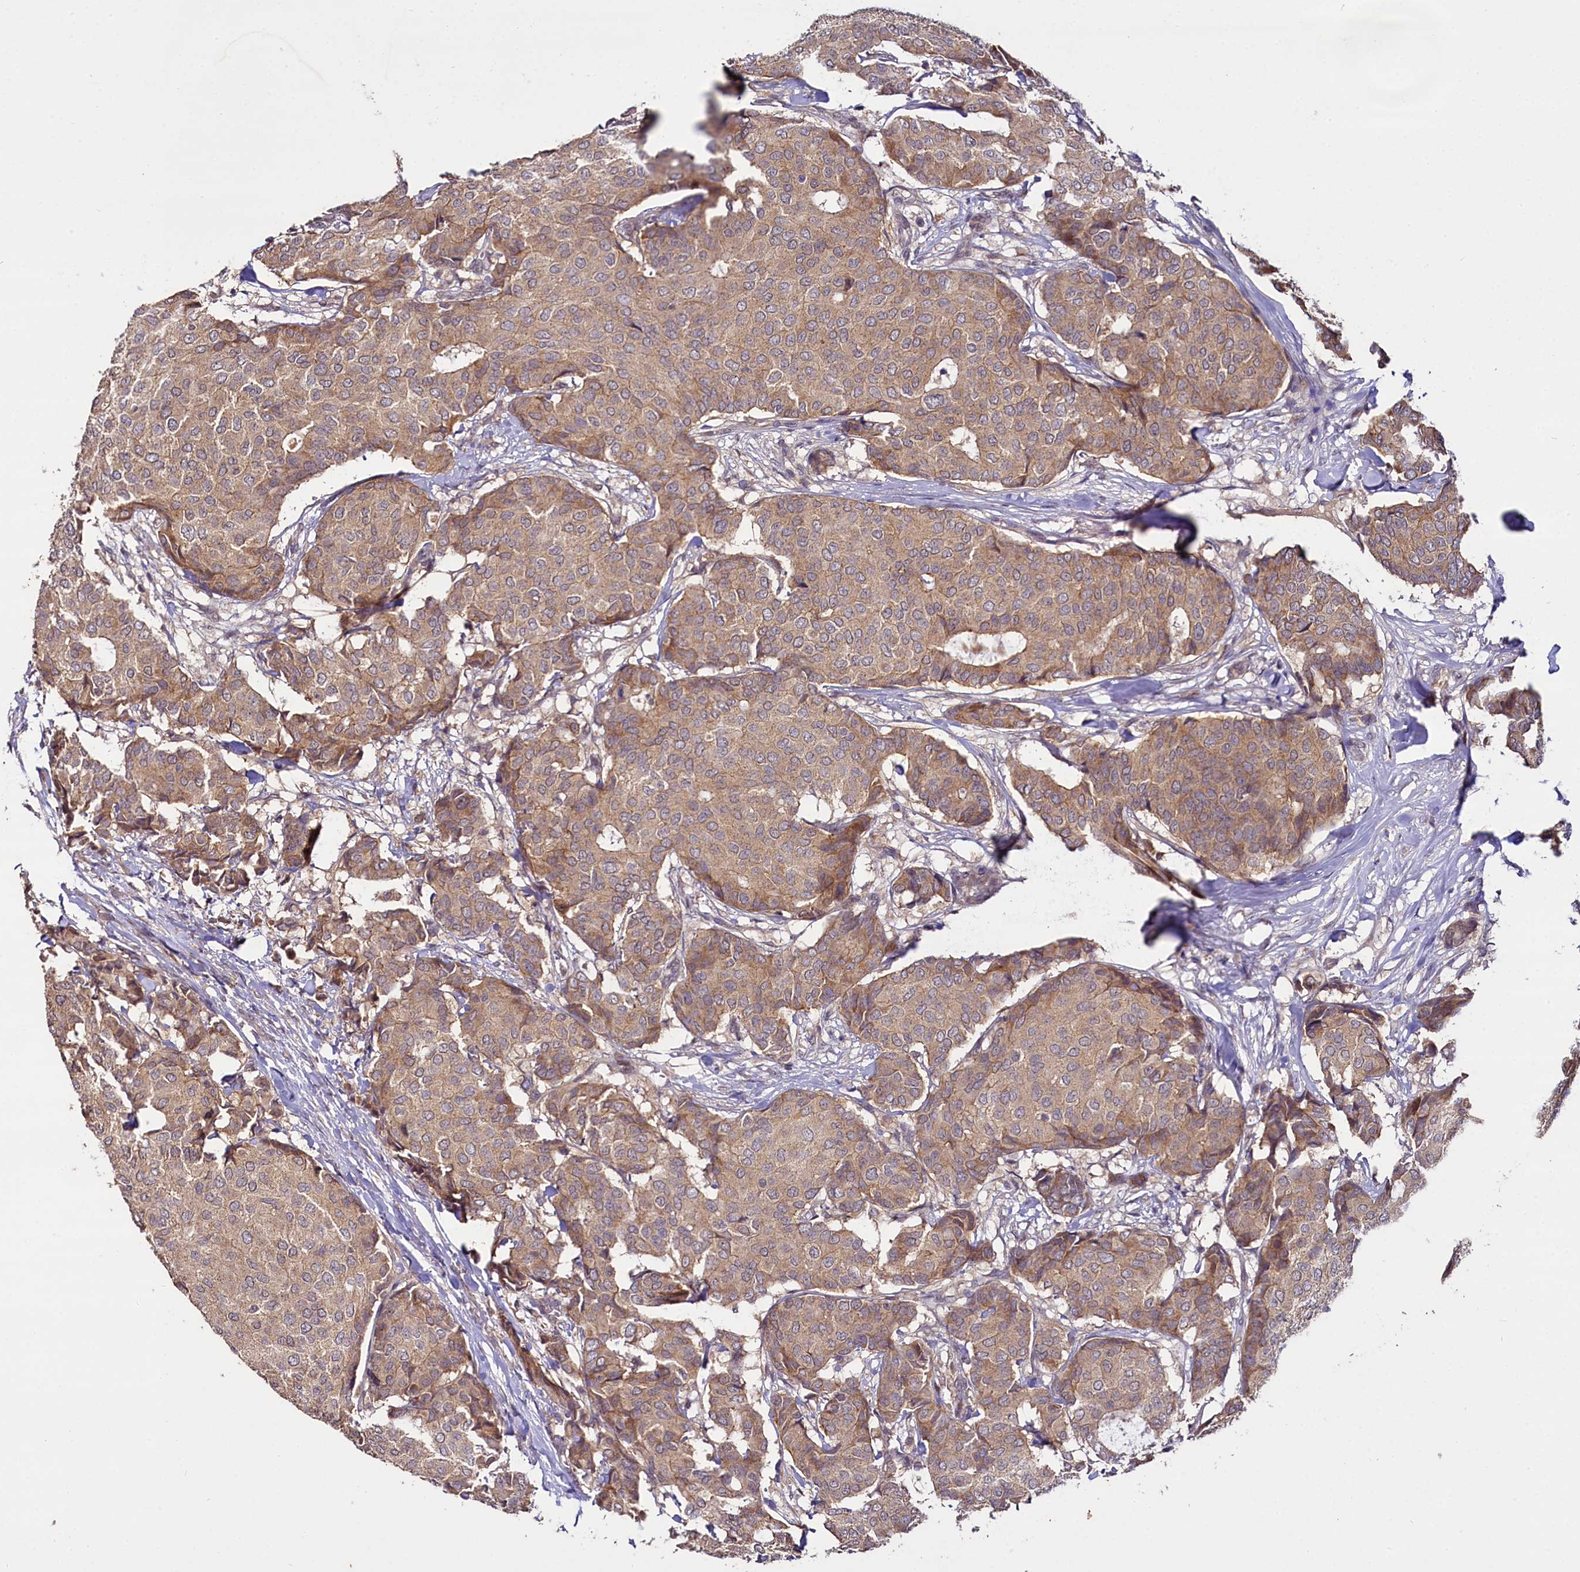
{"staining": {"intensity": "moderate", "quantity": ">75%", "location": "cytoplasmic/membranous"}, "tissue": "breast cancer", "cell_type": "Tumor cells", "image_type": "cancer", "snomed": [{"axis": "morphology", "description": "Duct carcinoma"}, {"axis": "topography", "description": "Breast"}], "caption": "This histopathology image reveals IHC staining of breast cancer, with medium moderate cytoplasmic/membranous expression in approximately >75% of tumor cells.", "gene": "TMEM39A", "patient": {"sex": "female", "age": 75}}